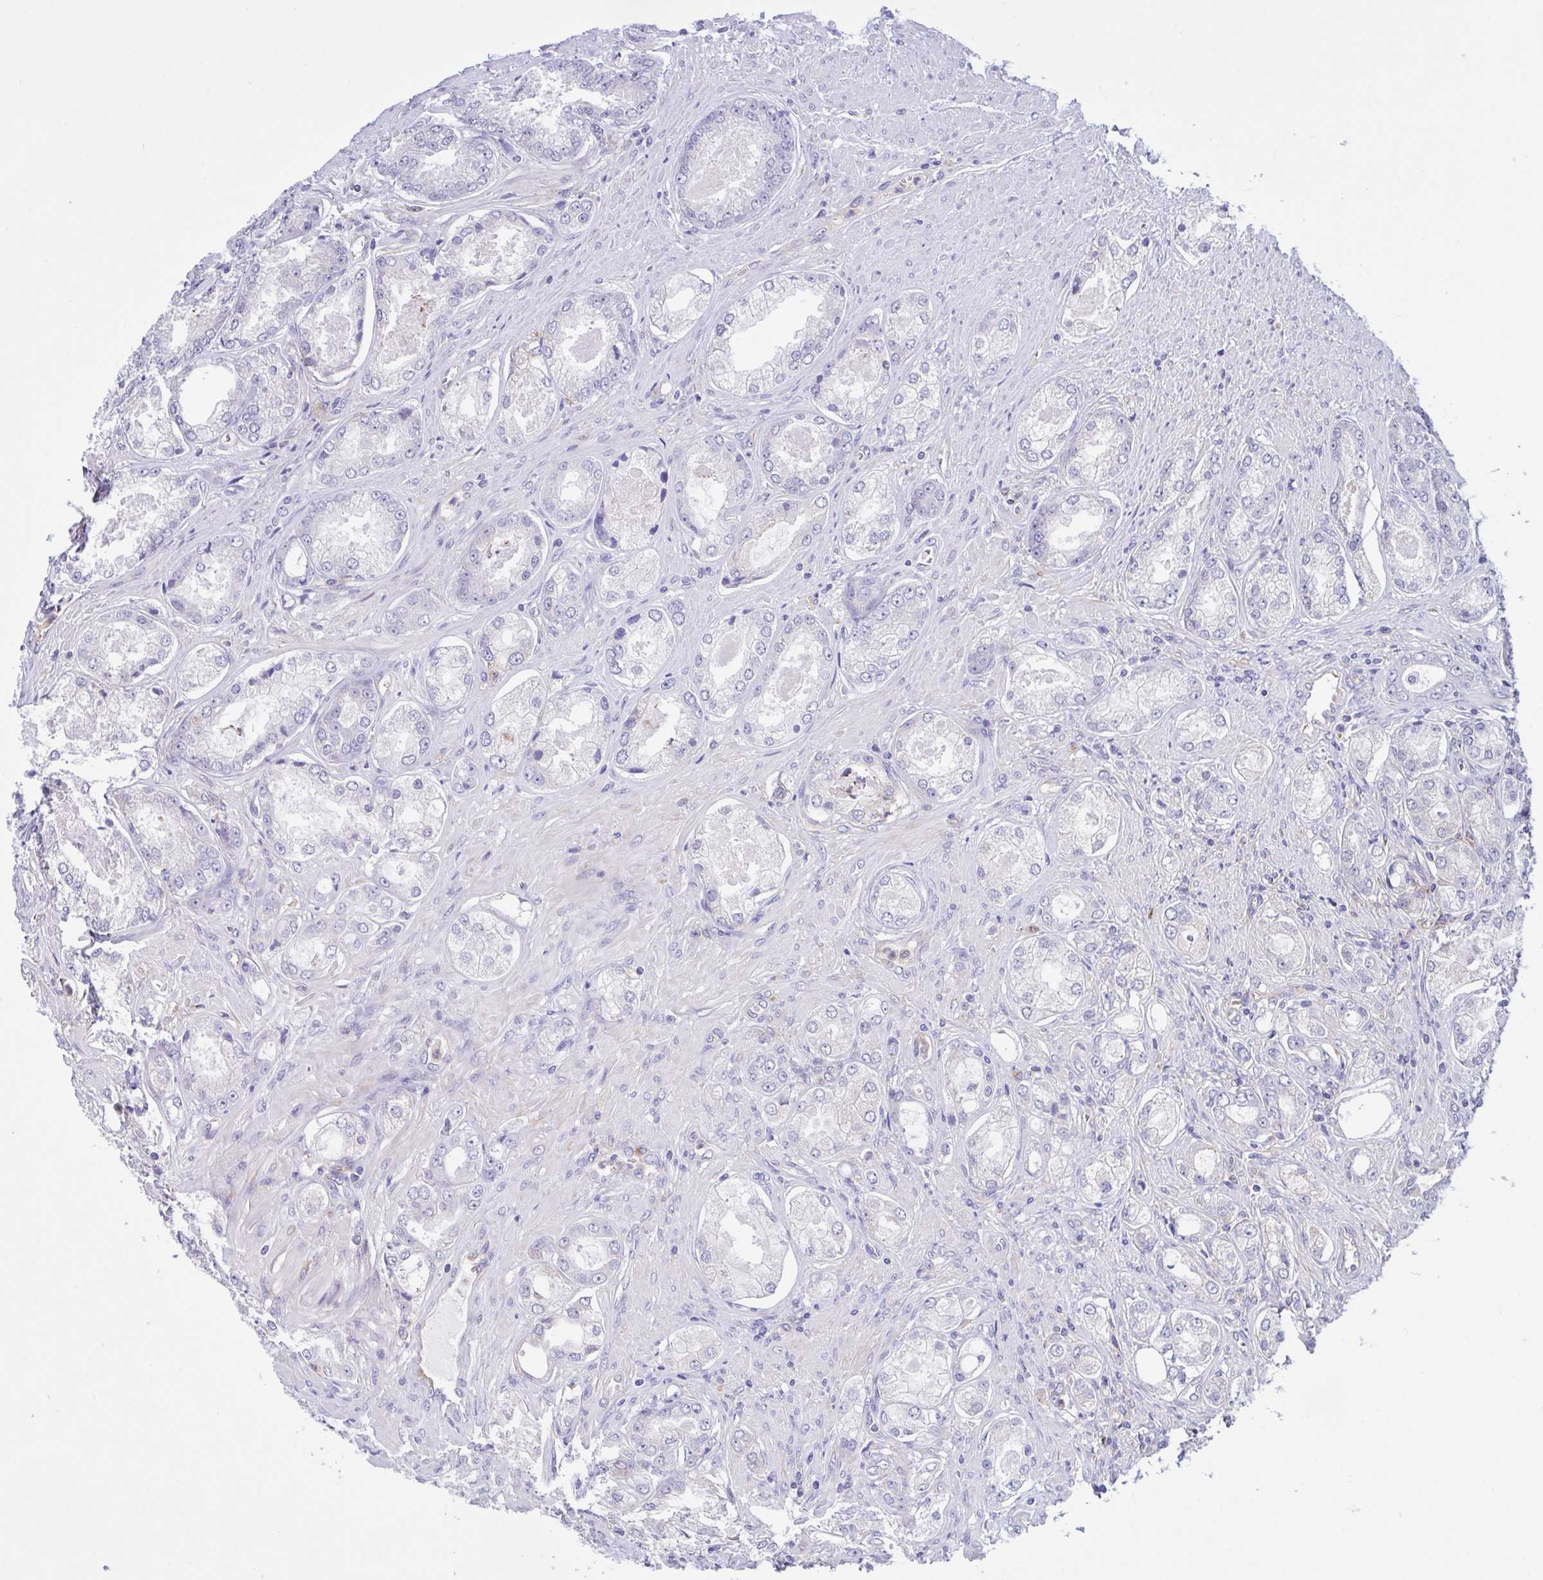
{"staining": {"intensity": "negative", "quantity": "none", "location": "none"}, "tissue": "prostate cancer", "cell_type": "Tumor cells", "image_type": "cancer", "snomed": [{"axis": "morphology", "description": "Adenocarcinoma, Low grade"}, {"axis": "topography", "description": "Prostate"}], "caption": "Immunohistochemistry image of neoplastic tissue: human prostate low-grade adenocarcinoma stained with DAB displays no significant protein staining in tumor cells.", "gene": "OR51M1", "patient": {"sex": "male", "age": 68}}